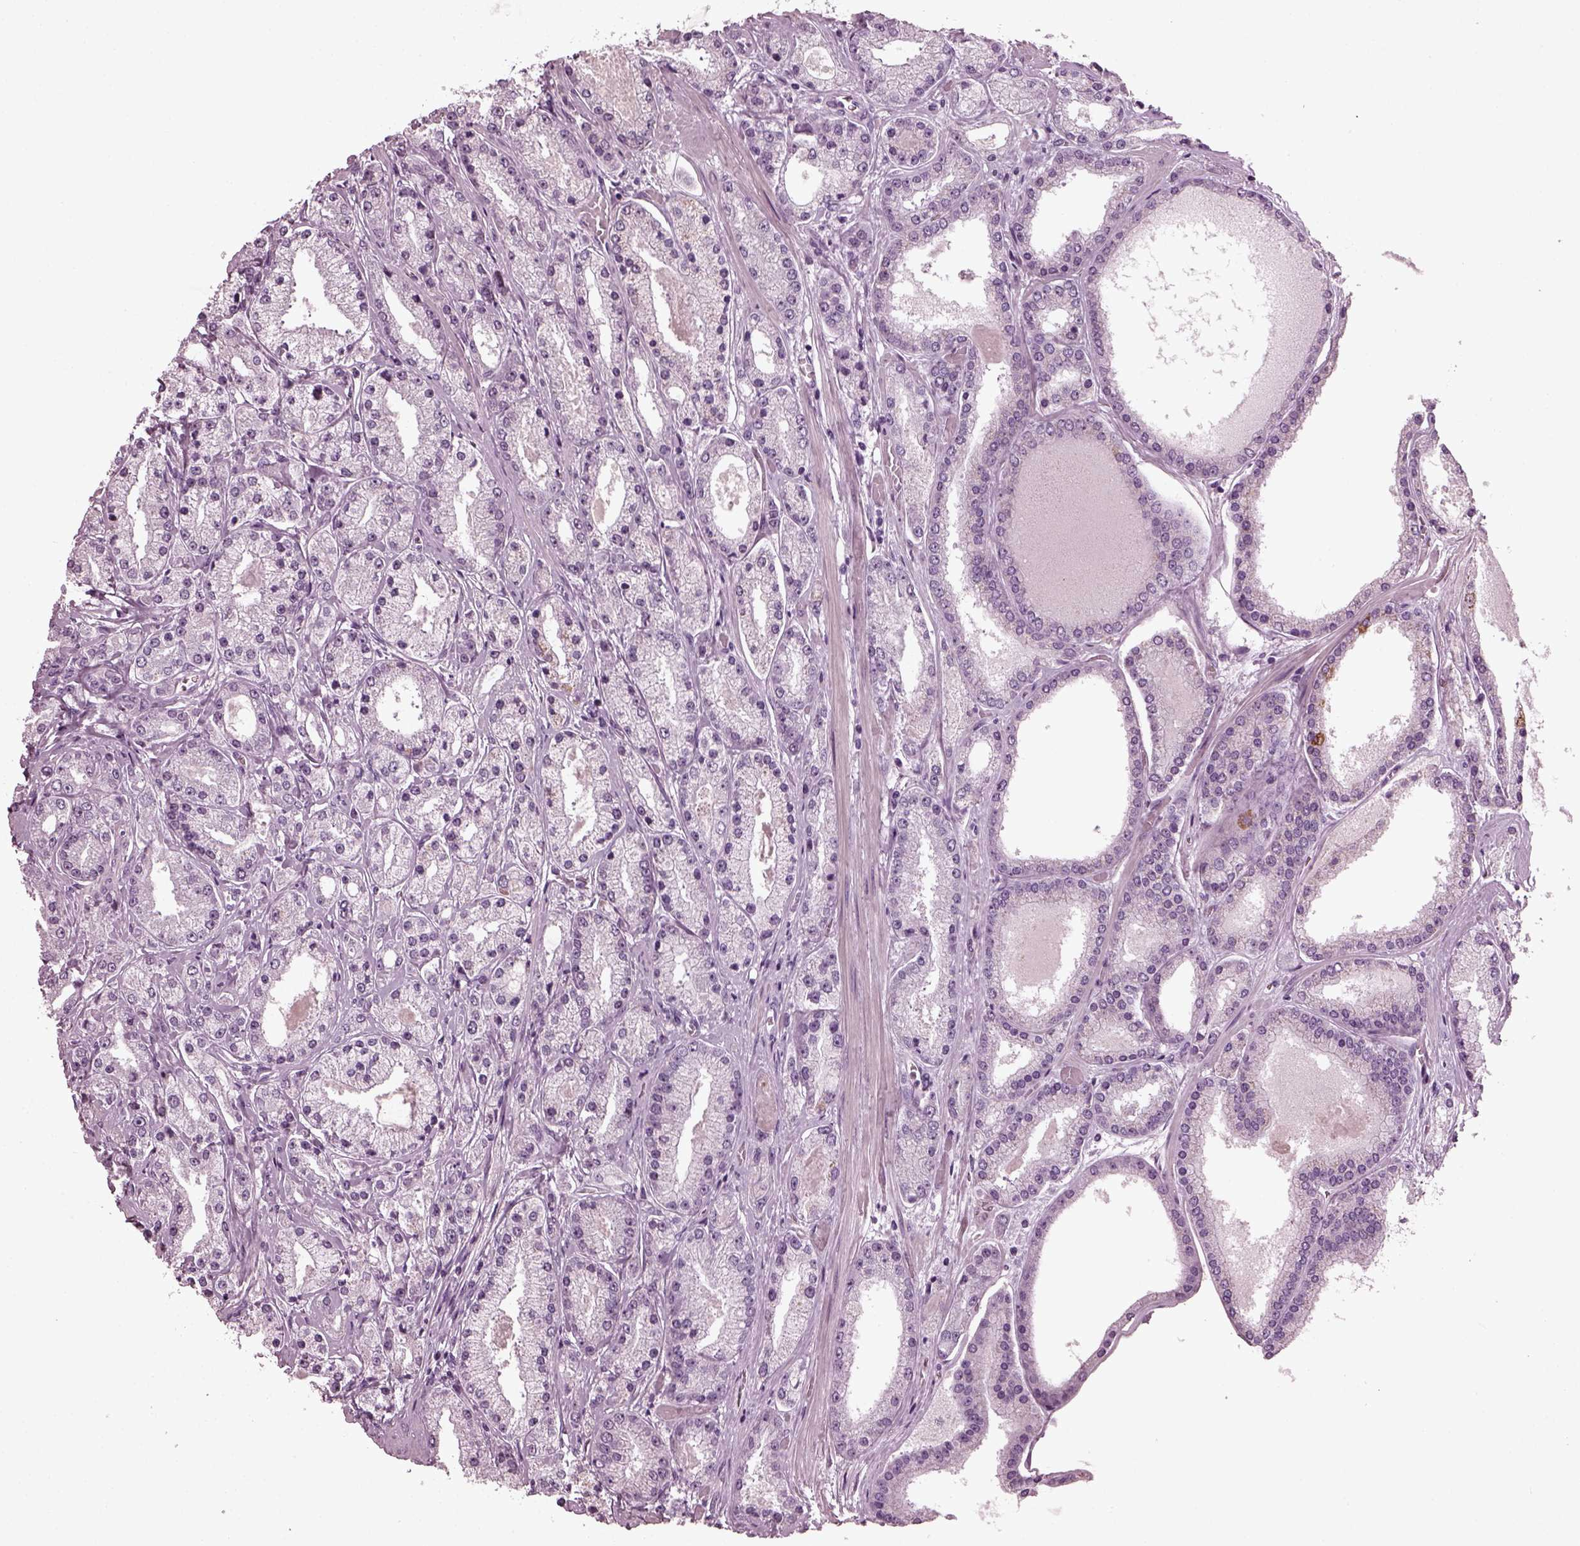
{"staining": {"intensity": "negative", "quantity": "none", "location": "none"}, "tissue": "prostate cancer", "cell_type": "Tumor cells", "image_type": "cancer", "snomed": [{"axis": "morphology", "description": "Adenocarcinoma, High grade"}, {"axis": "topography", "description": "Prostate"}], "caption": "The image displays no staining of tumor cells in prostate cancer (adenocarcinoma (high-grade)).", "gene": "SLC6A17", "patient": {"sex": "male", "age": 67}}